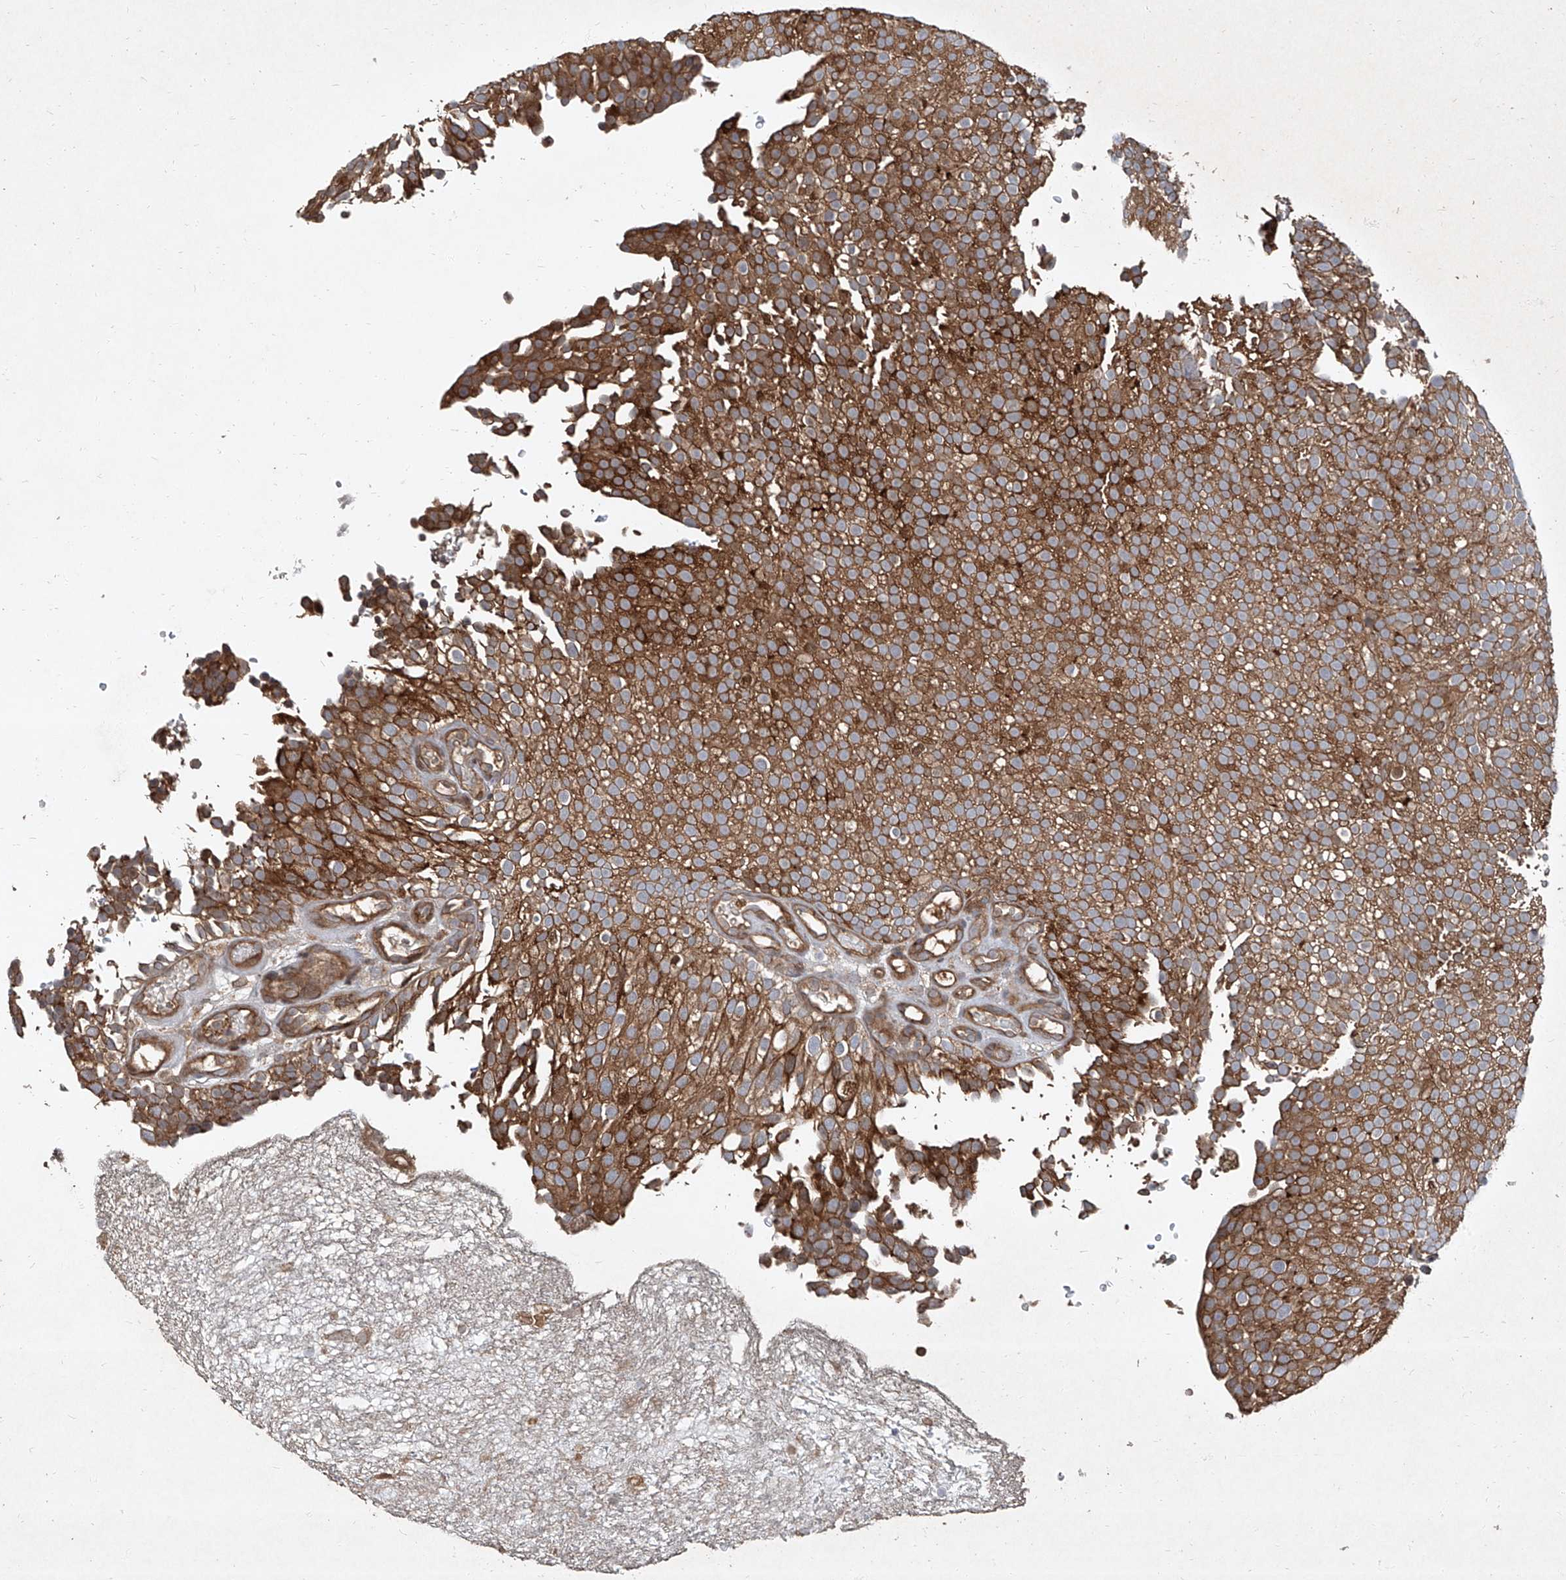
{"staining": {"intensity": "strong", "quantity": ">75%", "location": "cytoplasmic/membranous"}, "tissue": "urothelial cancer", "cell_type": "Tumor cells", "image_type": "cancer", "snomed": [{"axis": "morphology", "description": "Urothelial carcinoma, Low grade"}, {"axis": "topography", "description": "Urinary bladder"}], "caption": "About >75% of tumor cells in urothelial cancer display strong cytoplasmic/membranous protein staining as visualized by brown immunohistochemical staining.", "gene": "CCN1", "patient": {"sex": "male", "age": 78}}